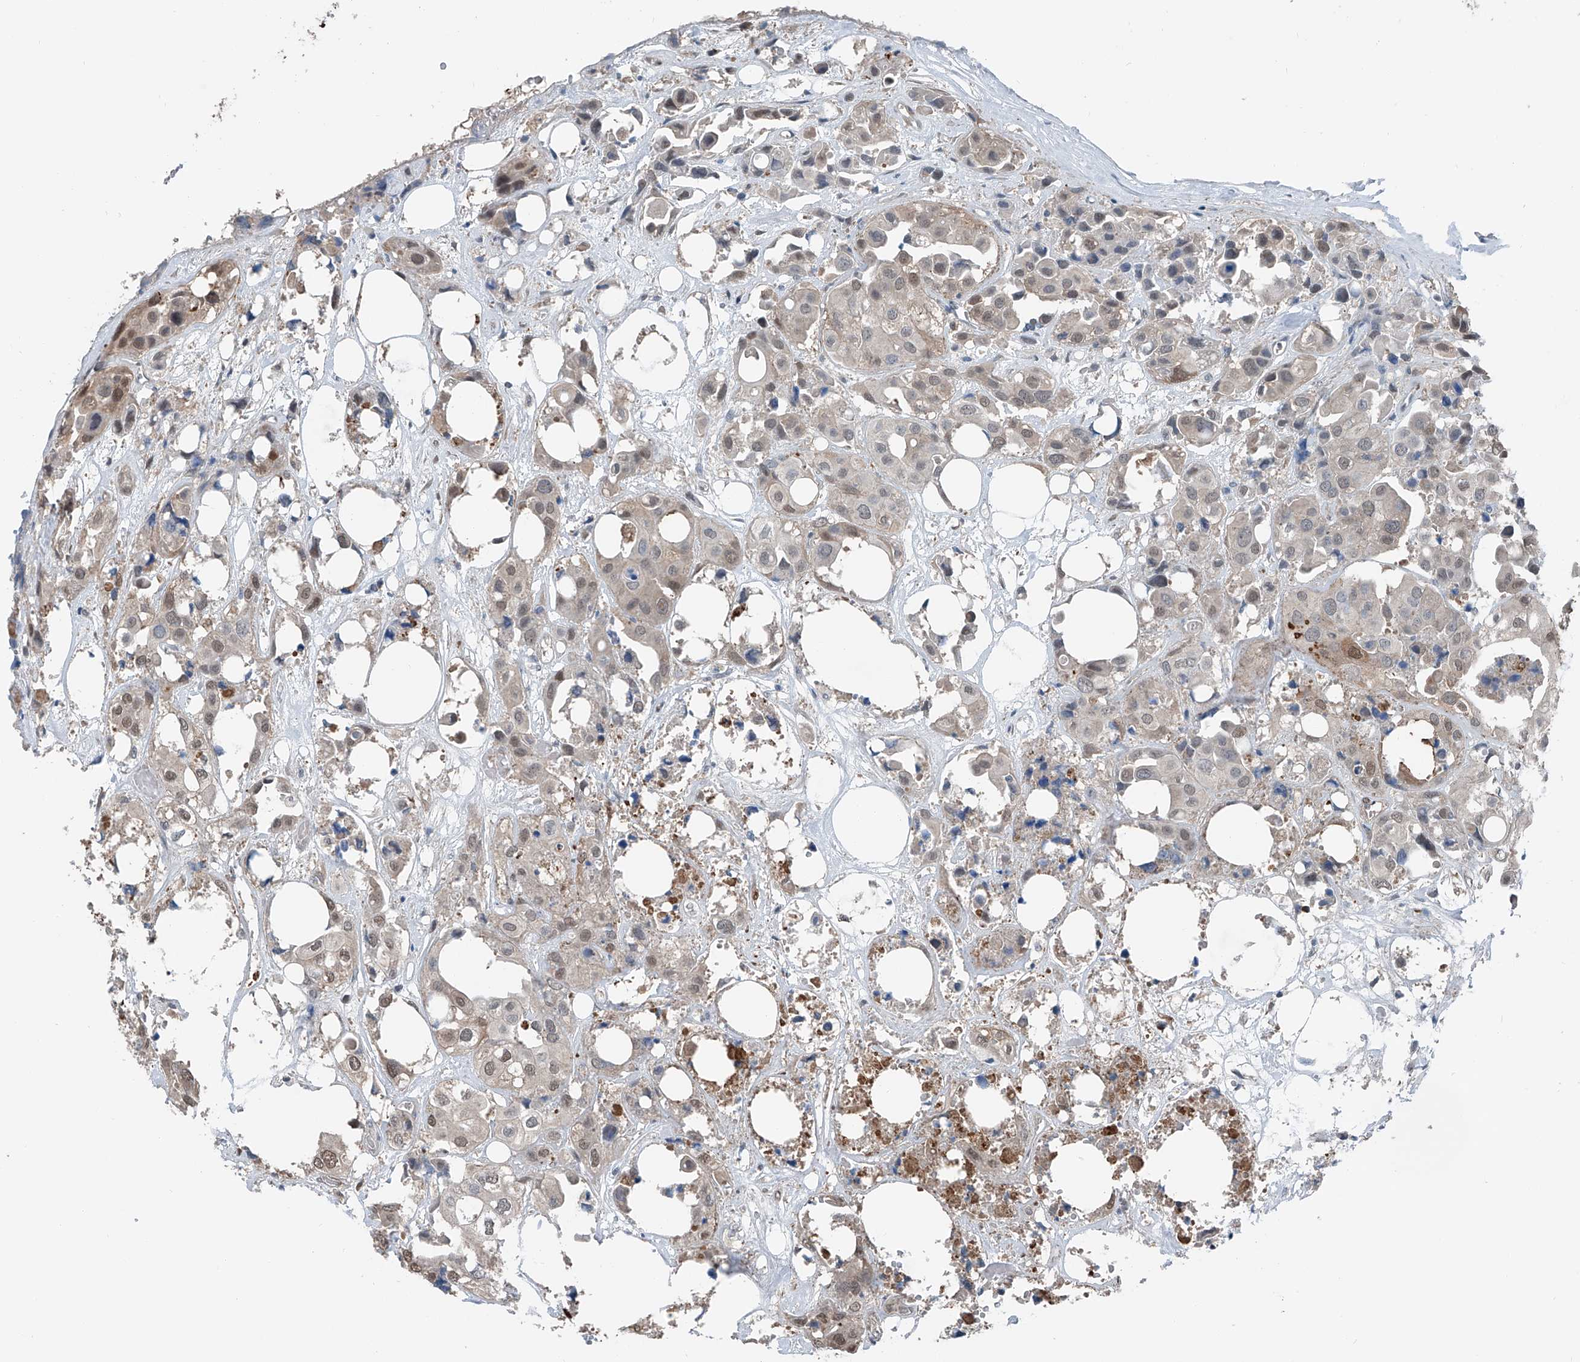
{"staining": {"intensity": "weak", "quantity": "25%-75%", "location": "nuclear"}, "tissue": "urothelial cancer", "cell_type": "Tumor cells", "image_type": "cancer", "snomed": [{"axis": "morphology", "description": "Urothelial carcinoma, High grade"}, {"axis": "topography", "description": "Urinary bladder"}], "caption": "Urothelial cancer was stained to show a protein in brown. There is low levels of weak nuclear staining in about 25%-75% of tumor cells.", "gene": "HSPA6", "patient": {"sex": "male", "age": 64}}